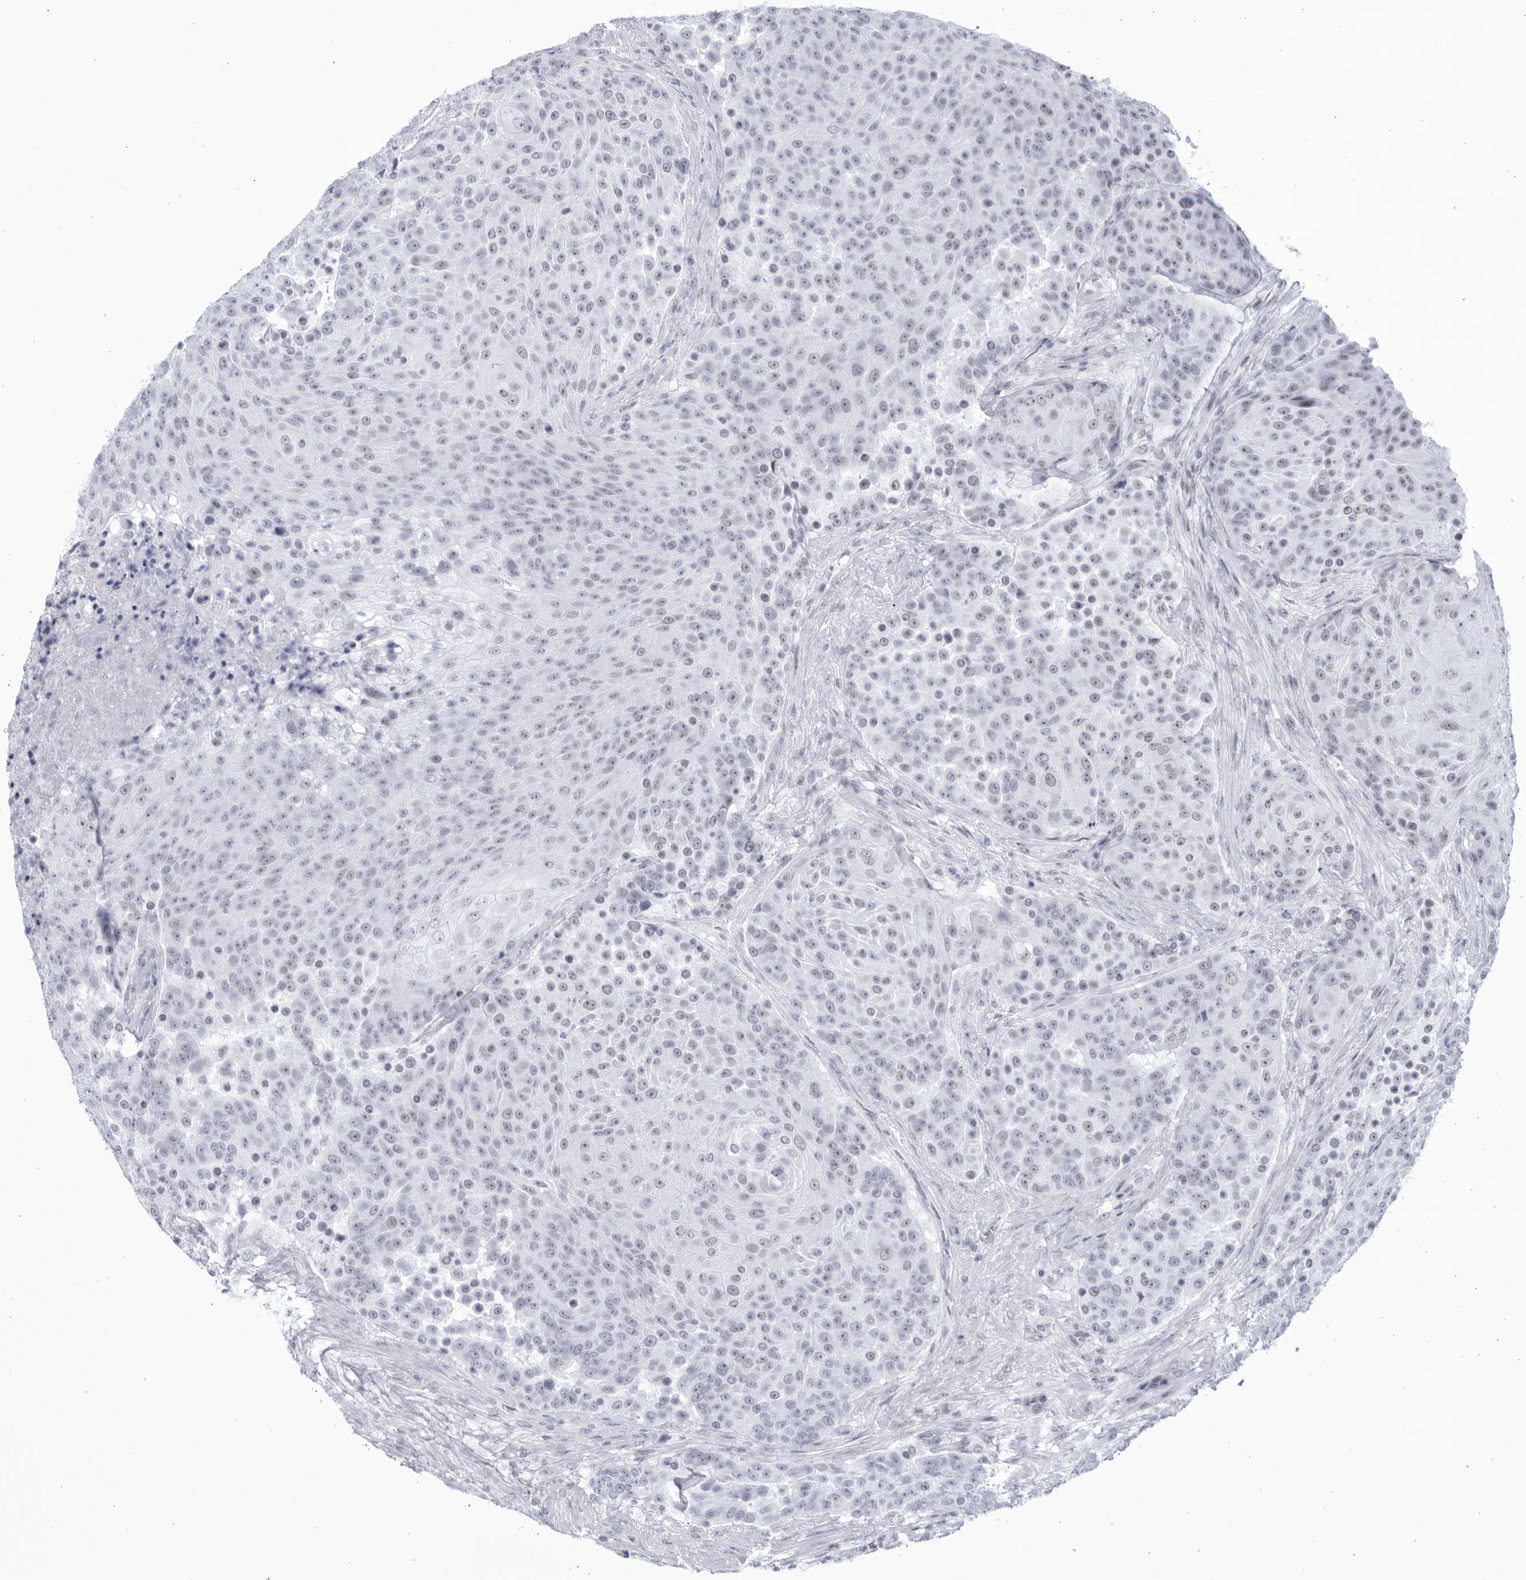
{"staining": {"intensity": "negative", "quantity": "none", "location": "none"}, "tissue": "urothelial cancer", "cell_type": "Tumor cells", "image_type": "cancer", "snomed": [{"axis": "morphology", "description": "Urothelial carcinoma, High grade"}, {"axis": "topography", "description": "Urinary bladder"}], "caption": "There is no significant positivity in tumor cells of urothelial cancer.", "gene": "CCDC181", "patient": {"sex": "female", "age": 63}}